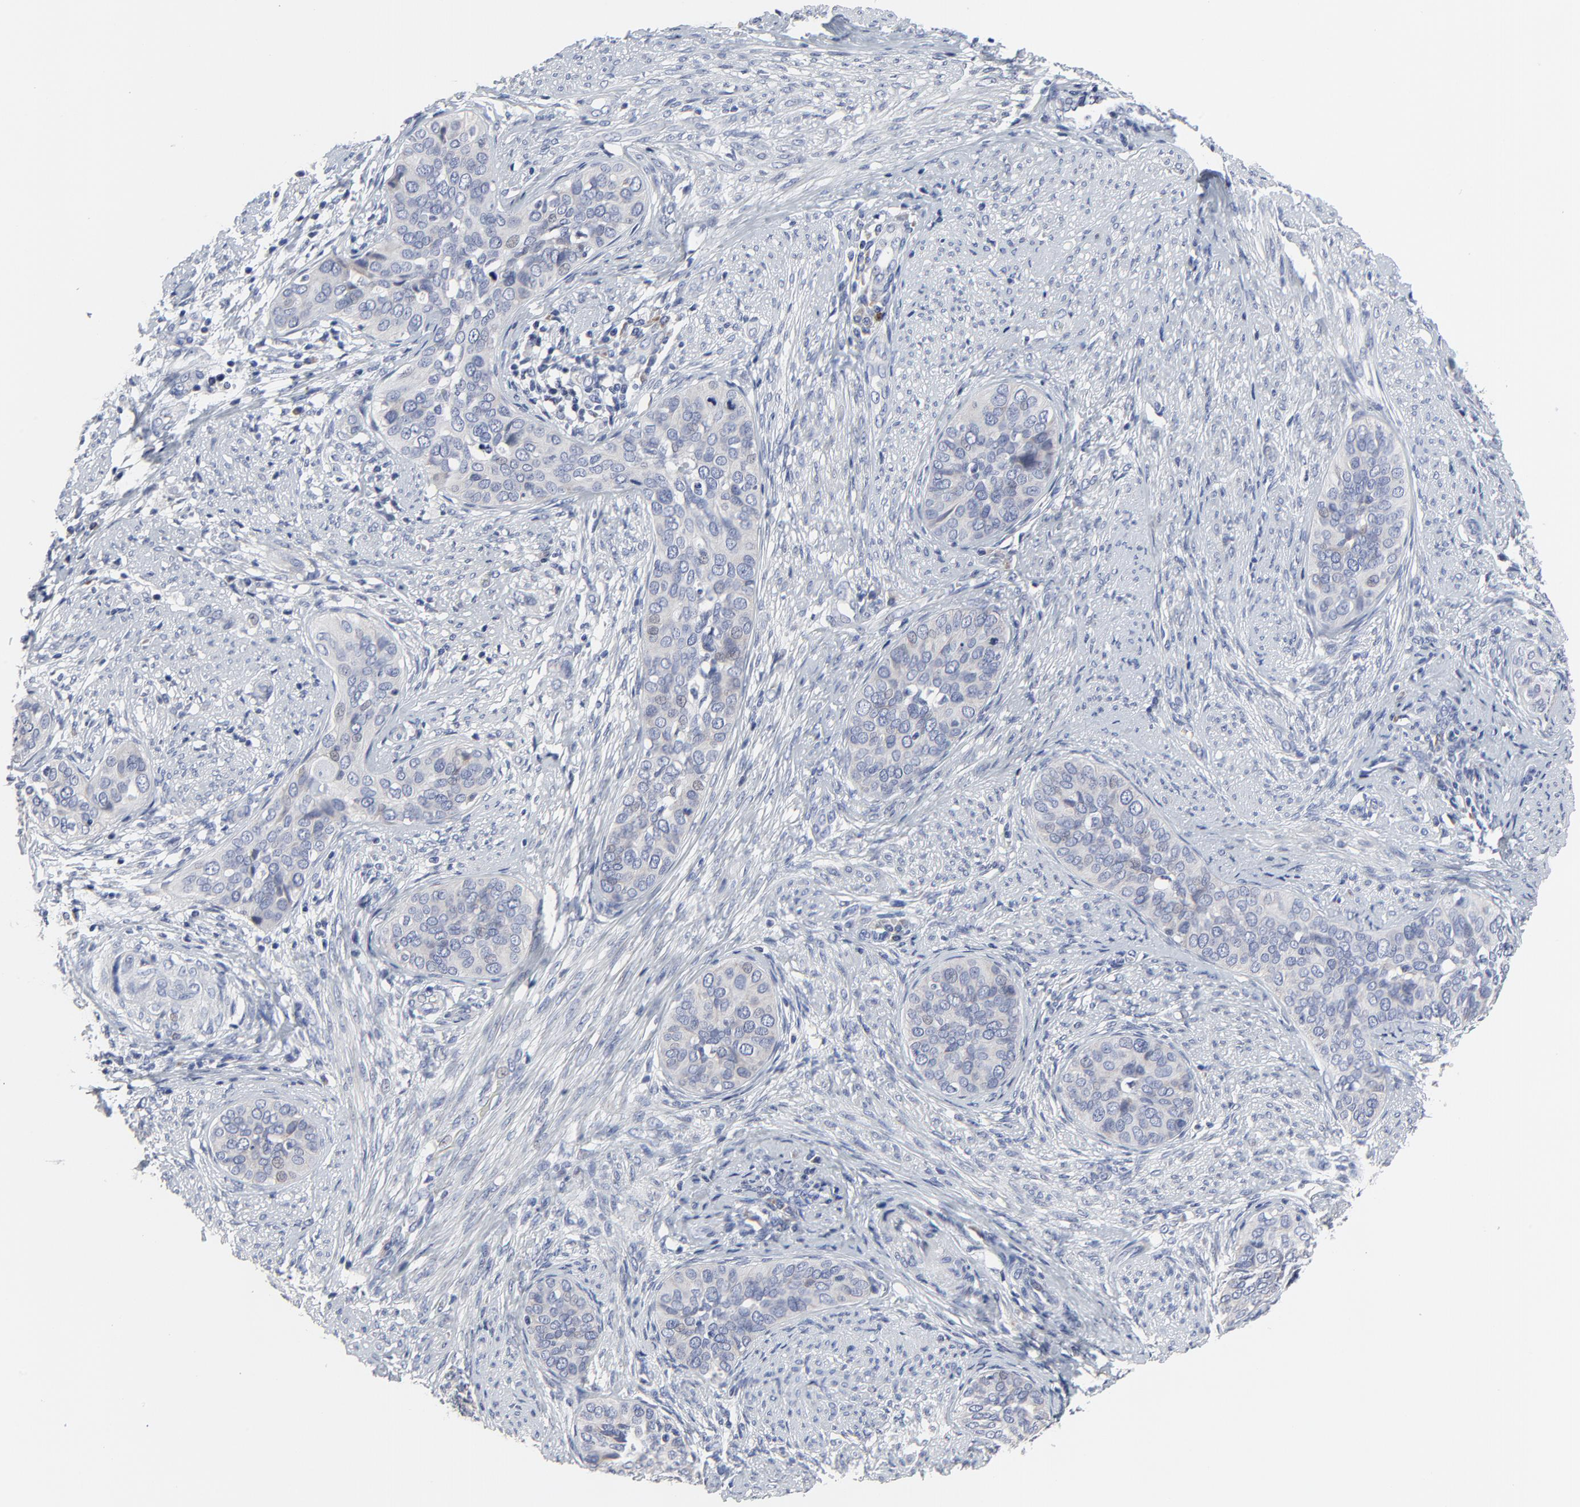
{"staining": {"intensity": "negative", "quantity": "none", "location": "none"}, "tissue": "cervical cancer", "cell_type": "Tumor cells", "image_type": "cancer", "snomed": [{"axis": "morphology", "description": "Squamous cell carcinoma, NOS"}, {"axis": "topography", "description": "Cervix"}], "caption": "A histopathology image of human cervical cancer is negative for staining in tumor cells.", "gene": "NLGN3", "patient": {"sex": "female", "age": 31}}